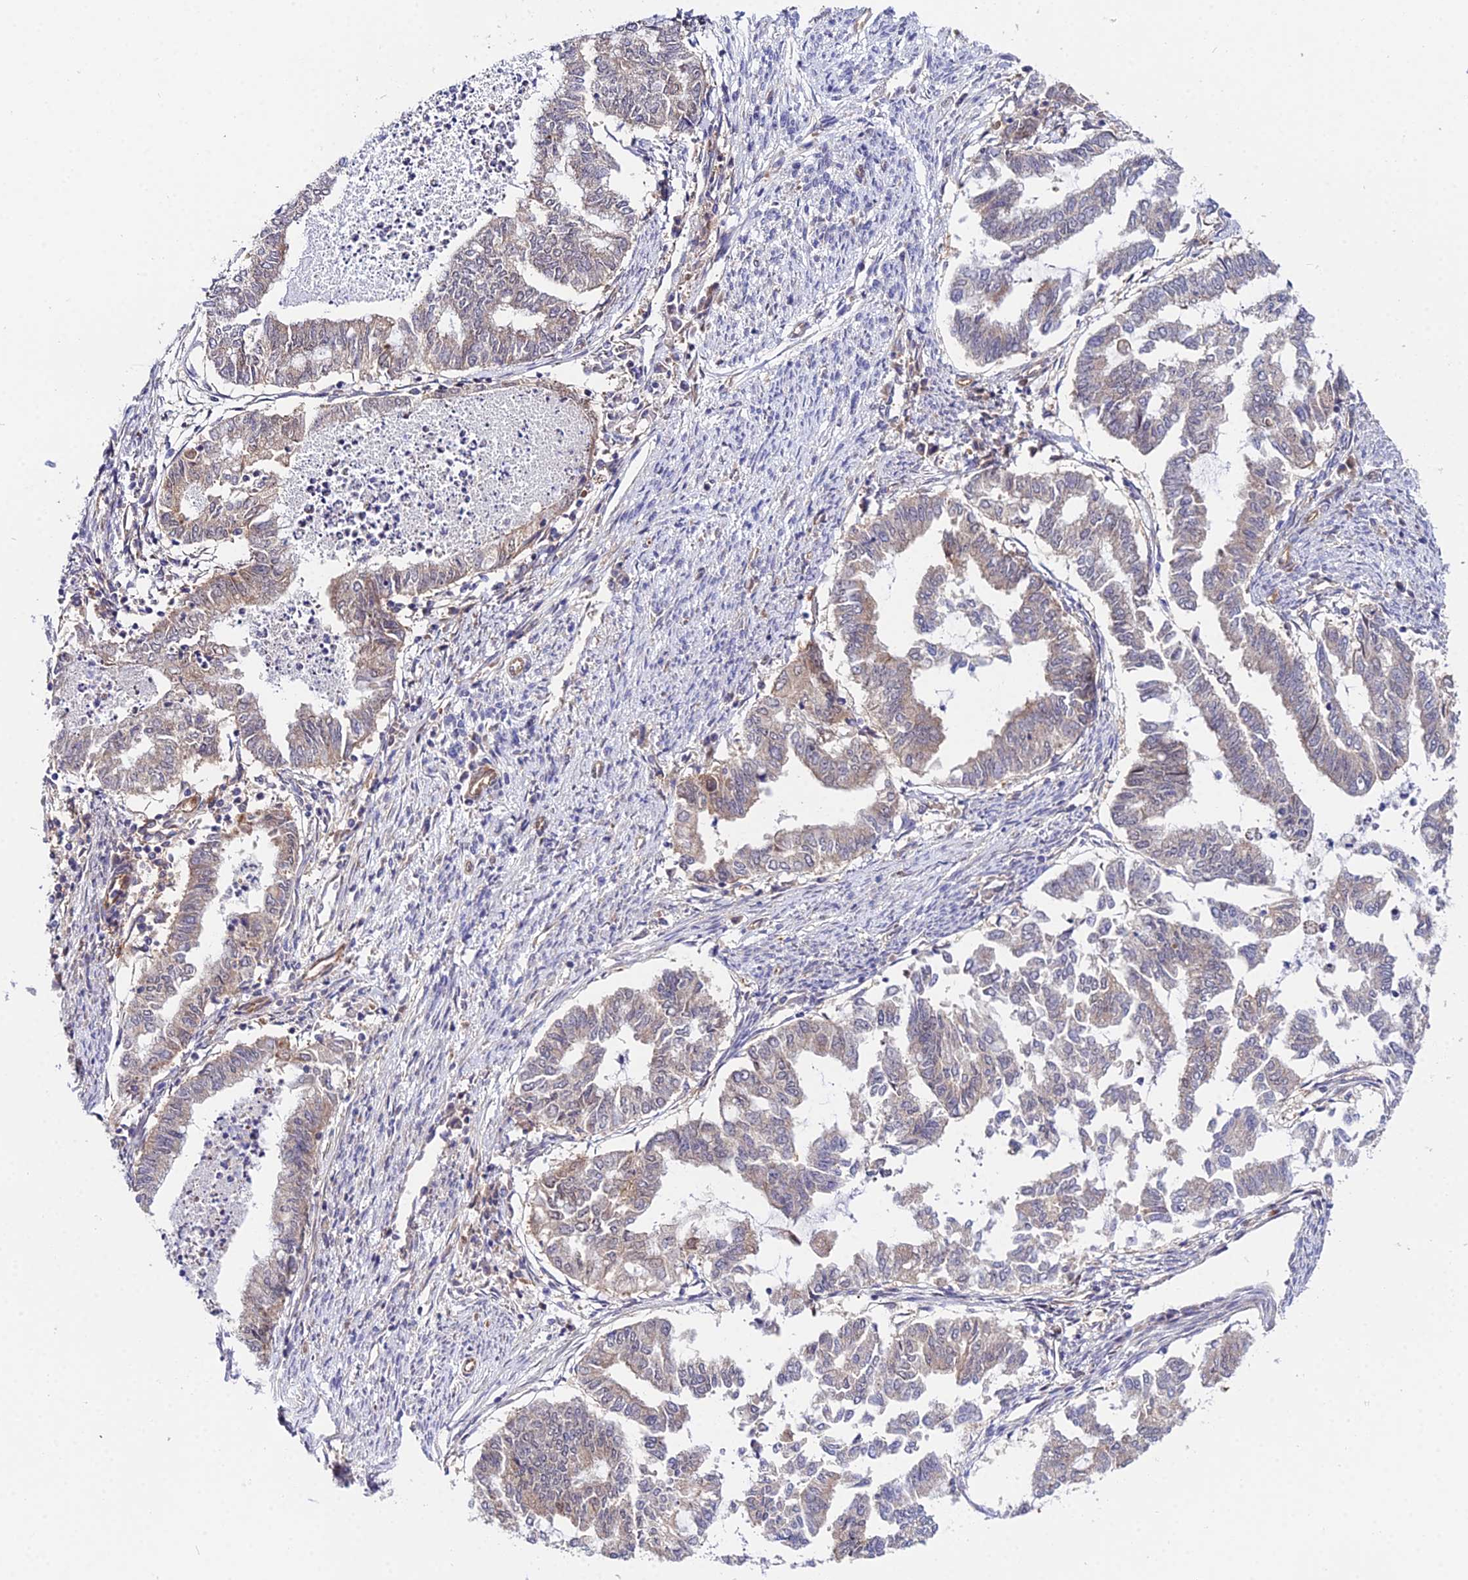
{"staining": {"intensity": "weak", "quantity": "25%-75%", "location": "cytoplasmic/membranous"}, "tissue": "endometrial cancer", "cell_type": "Tumor cells", "image_type": "cancer", "snomed": [{"axis": "morphology", "description": "Adenocarcinoma, NOS"}, {"axis": "topography", "description": "Endometrium"}], "caption": "Protein staining reveals weak cytoplasmic/membranous staining in approximately 25%-75% of tumor cells in adenocarcinoma (endometrial).", "gene": "PPP2R2C", "patient": {"sex": "female", "age": 79}}